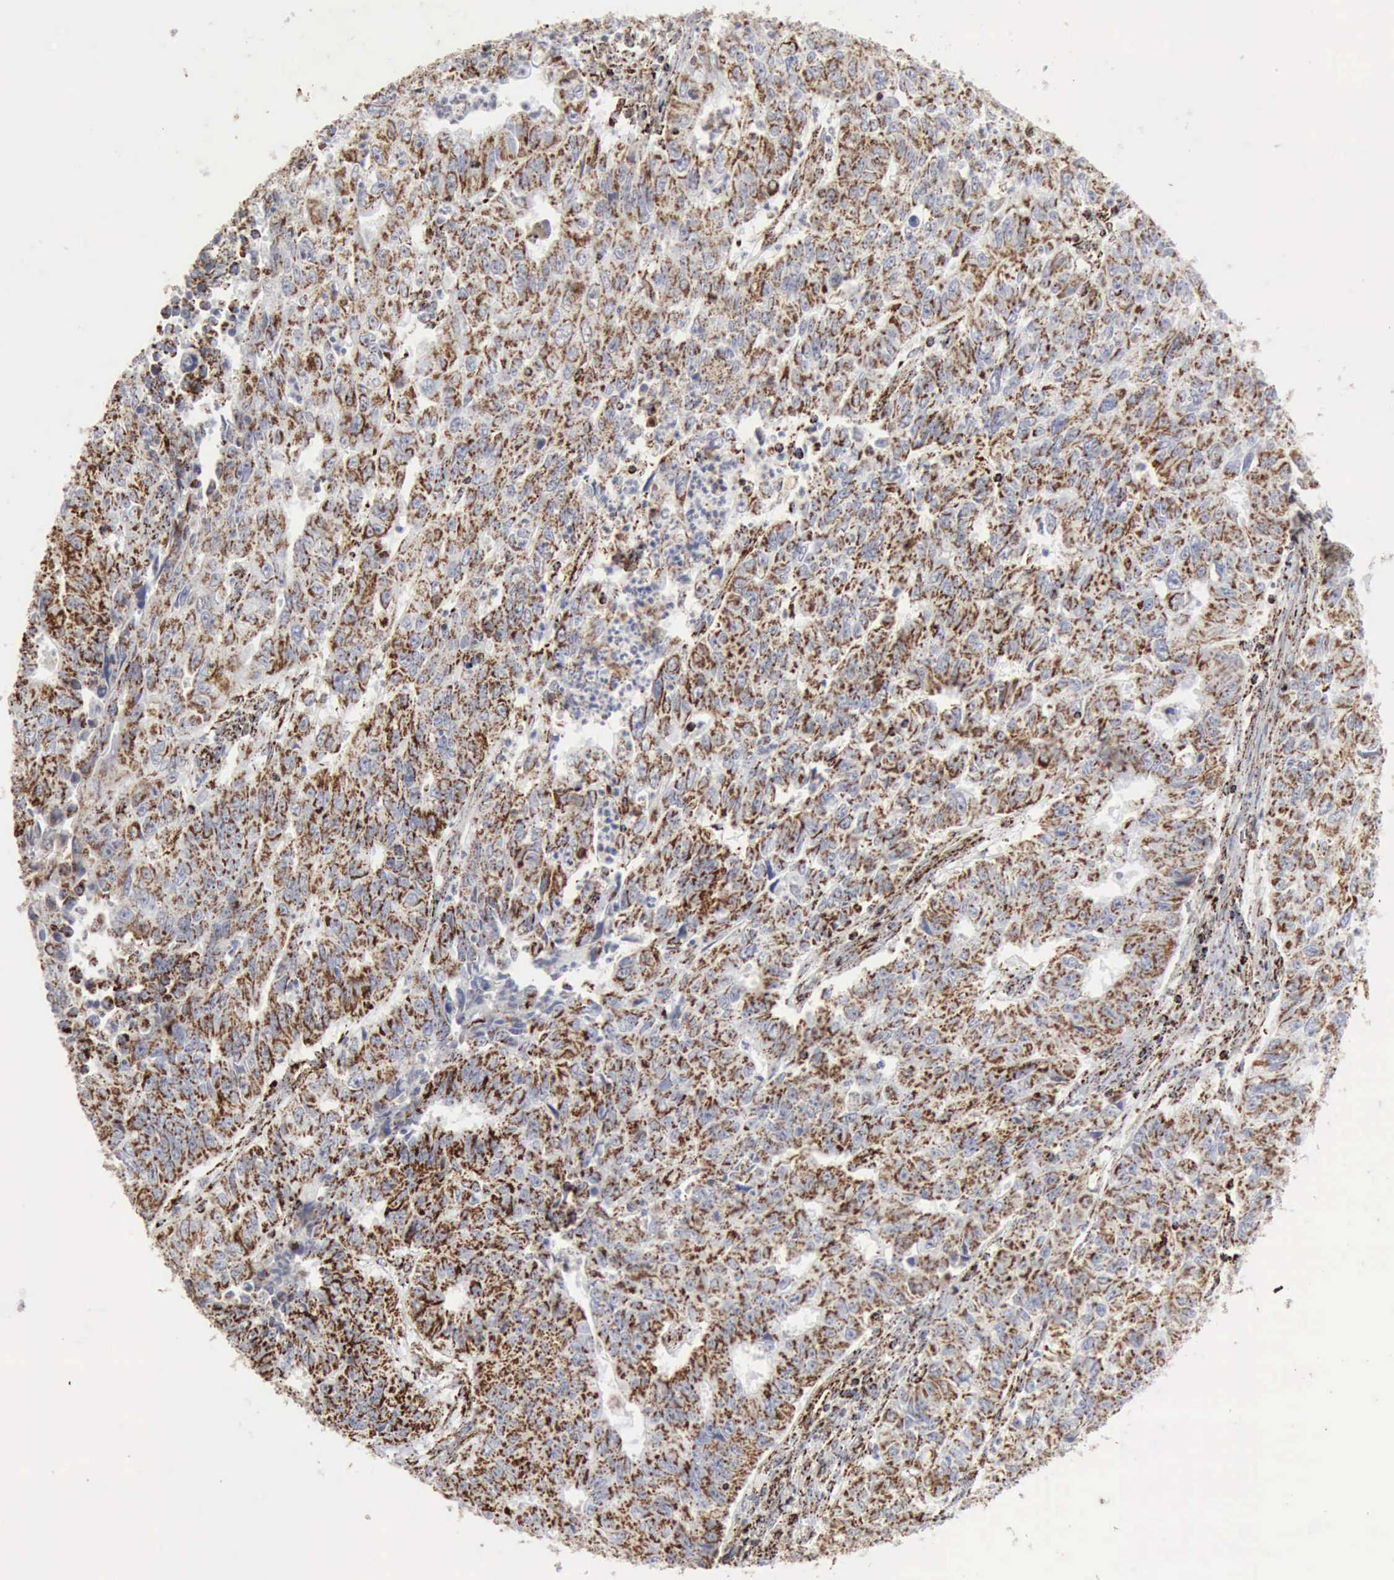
{"staining": {"intensity": "strong", "quantity": ">75%", "location": "cytoplasmic/membranous"}, "tissue": "endometrial cancer", "cell_type": "Tumor cells", "image_type": "cancer", "snomed": [{"axis": "morphology", "description": "Adenocarcinoma, NOS"}, {"axis": "topography", "description": "Endometrium"}], "caption": "This histopathology image displays immunohistochemistry staining of human endometrial adenocarcinoma, with high strong cytoplasmic/membranous expression in approximately >75% of tumor cells.", "gene": "ACO2", "patient": {"sex": "female", "age": 42}}